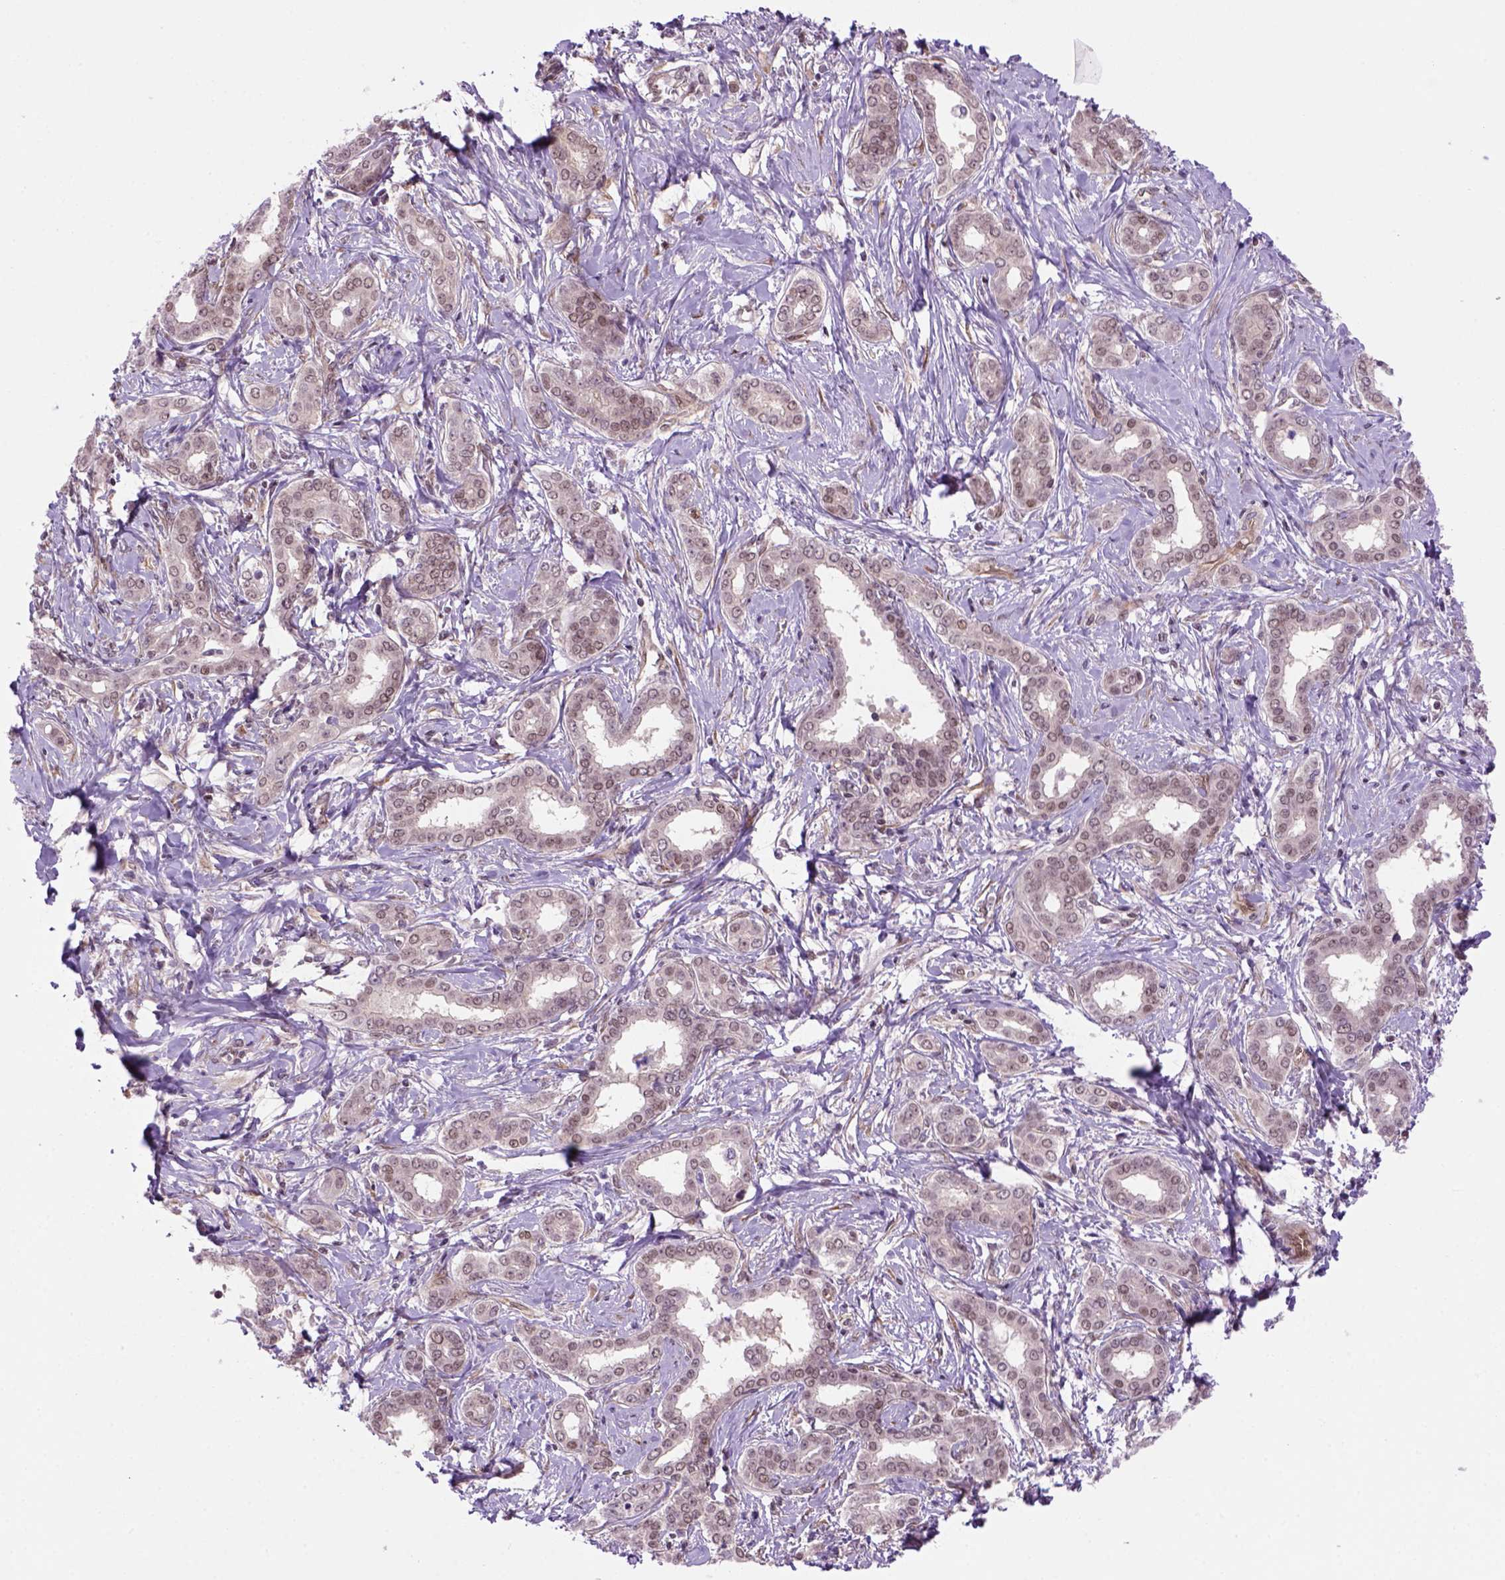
{"staining": {"intensity": "weak", "quantity": "<25%", "location": "nuclear"}, "tissue": "liver cancer", "cell_type": "Tumor cells", "image_type": "cancer", "snomed": [{"axis": "morphology", "description": "Cholangiocarcinoma"}, {"axis": "topography", "description": "Liver"}], "caption": "The image displays no significant staining in tumor cells of liver cholangiocarcinoma.", "gene": "MGMT", "patient": {"sex": "female", "age": 47}}